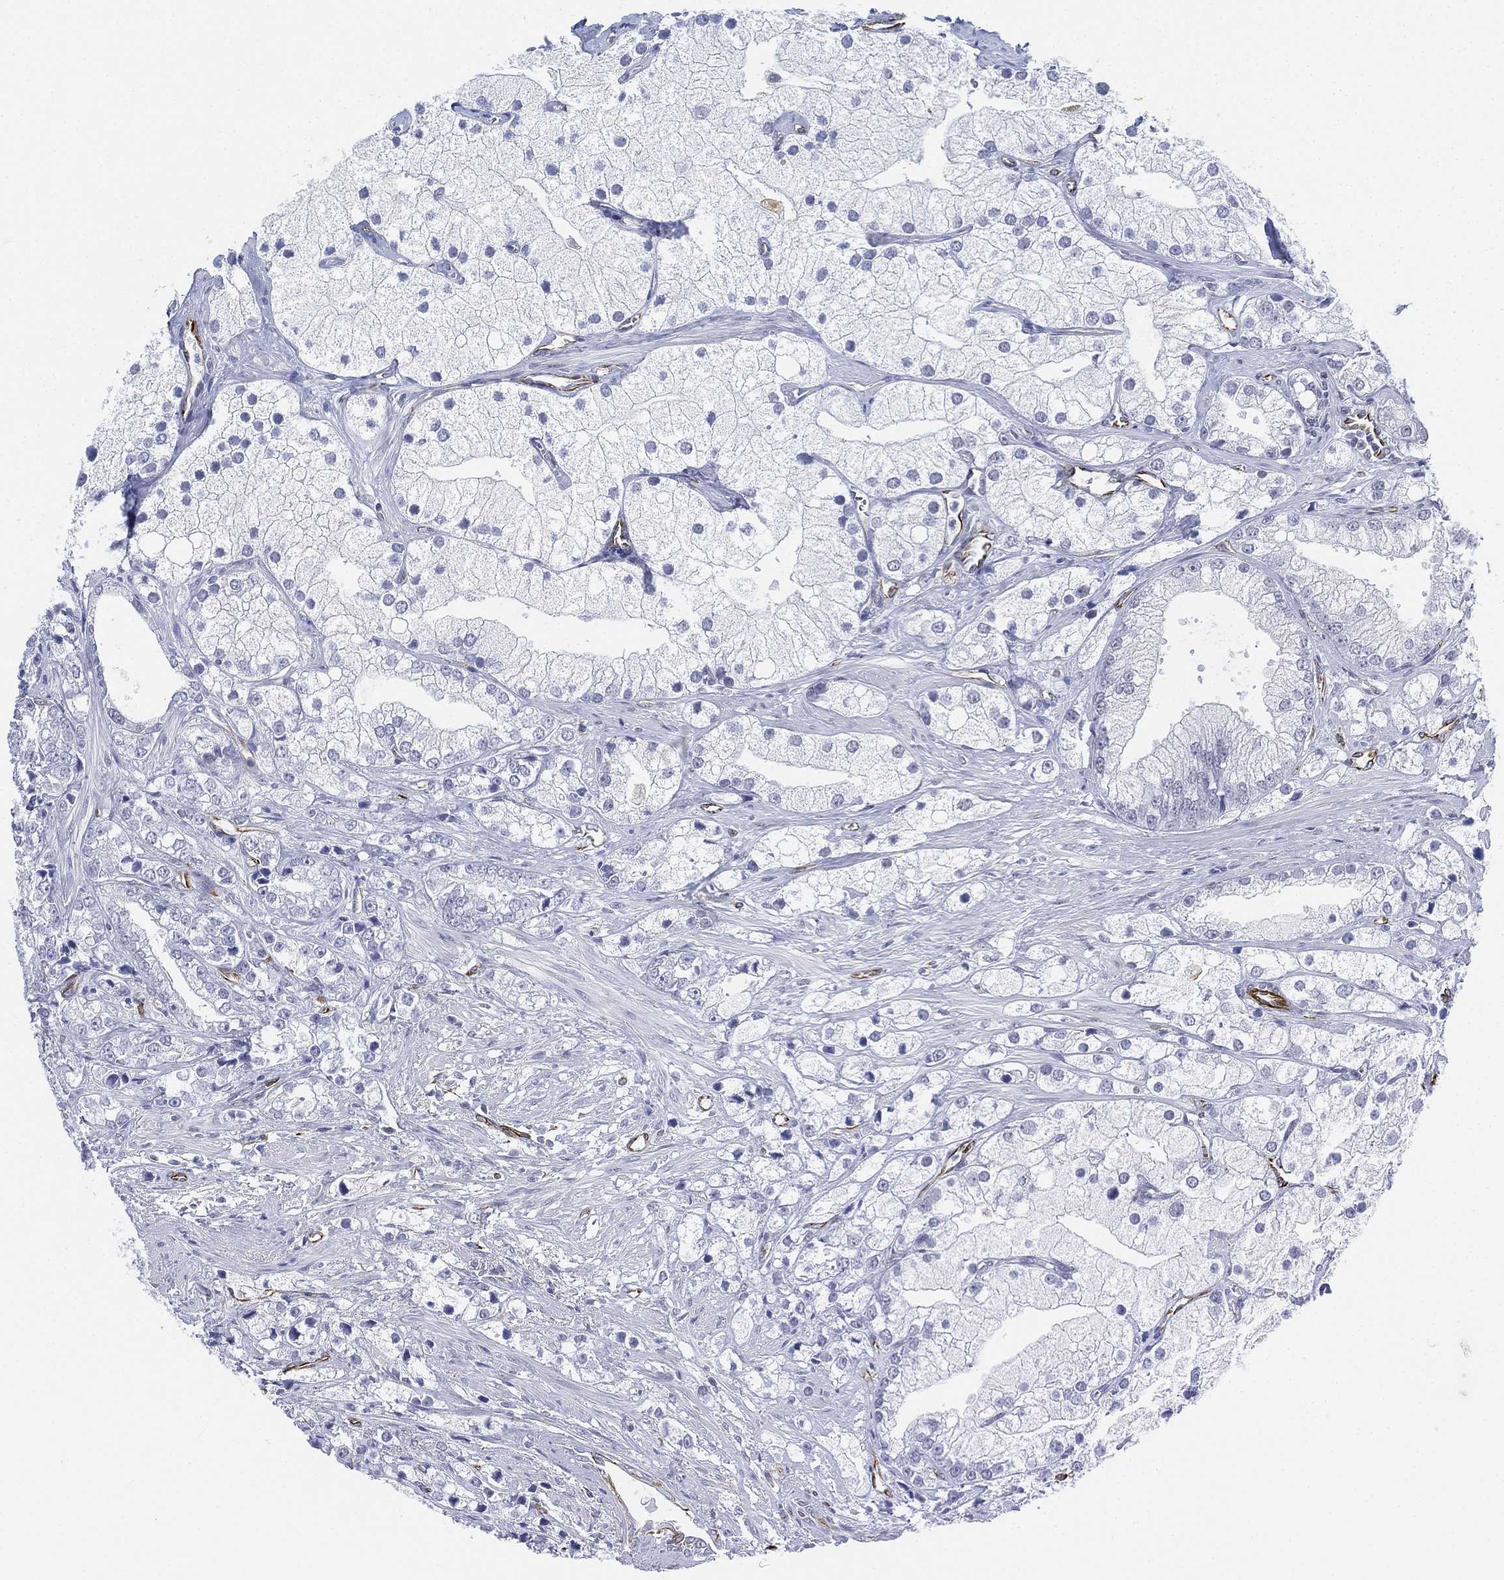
{"staining": {"intensity": "negative", "quantity": "none", "location": "none"}, "tissue": "prostate cancer", "cell_type": "Tumor cells", "image_type": "cancer", "snomed": [{"axis": "morphology", "description": "Adenocarcinoma, NOS"}, {"axis": "topography", "description": "Prostate and seminal vesicle, NOS"}, {"axis": "topography", "description": "Prostate"}], "caption": "Image shows no significant protein staining in tumor cells of prostate cancer (adenocarcinoma).", "gene": "PSKH2", "patient": {"sex": "male", "age": 79}}